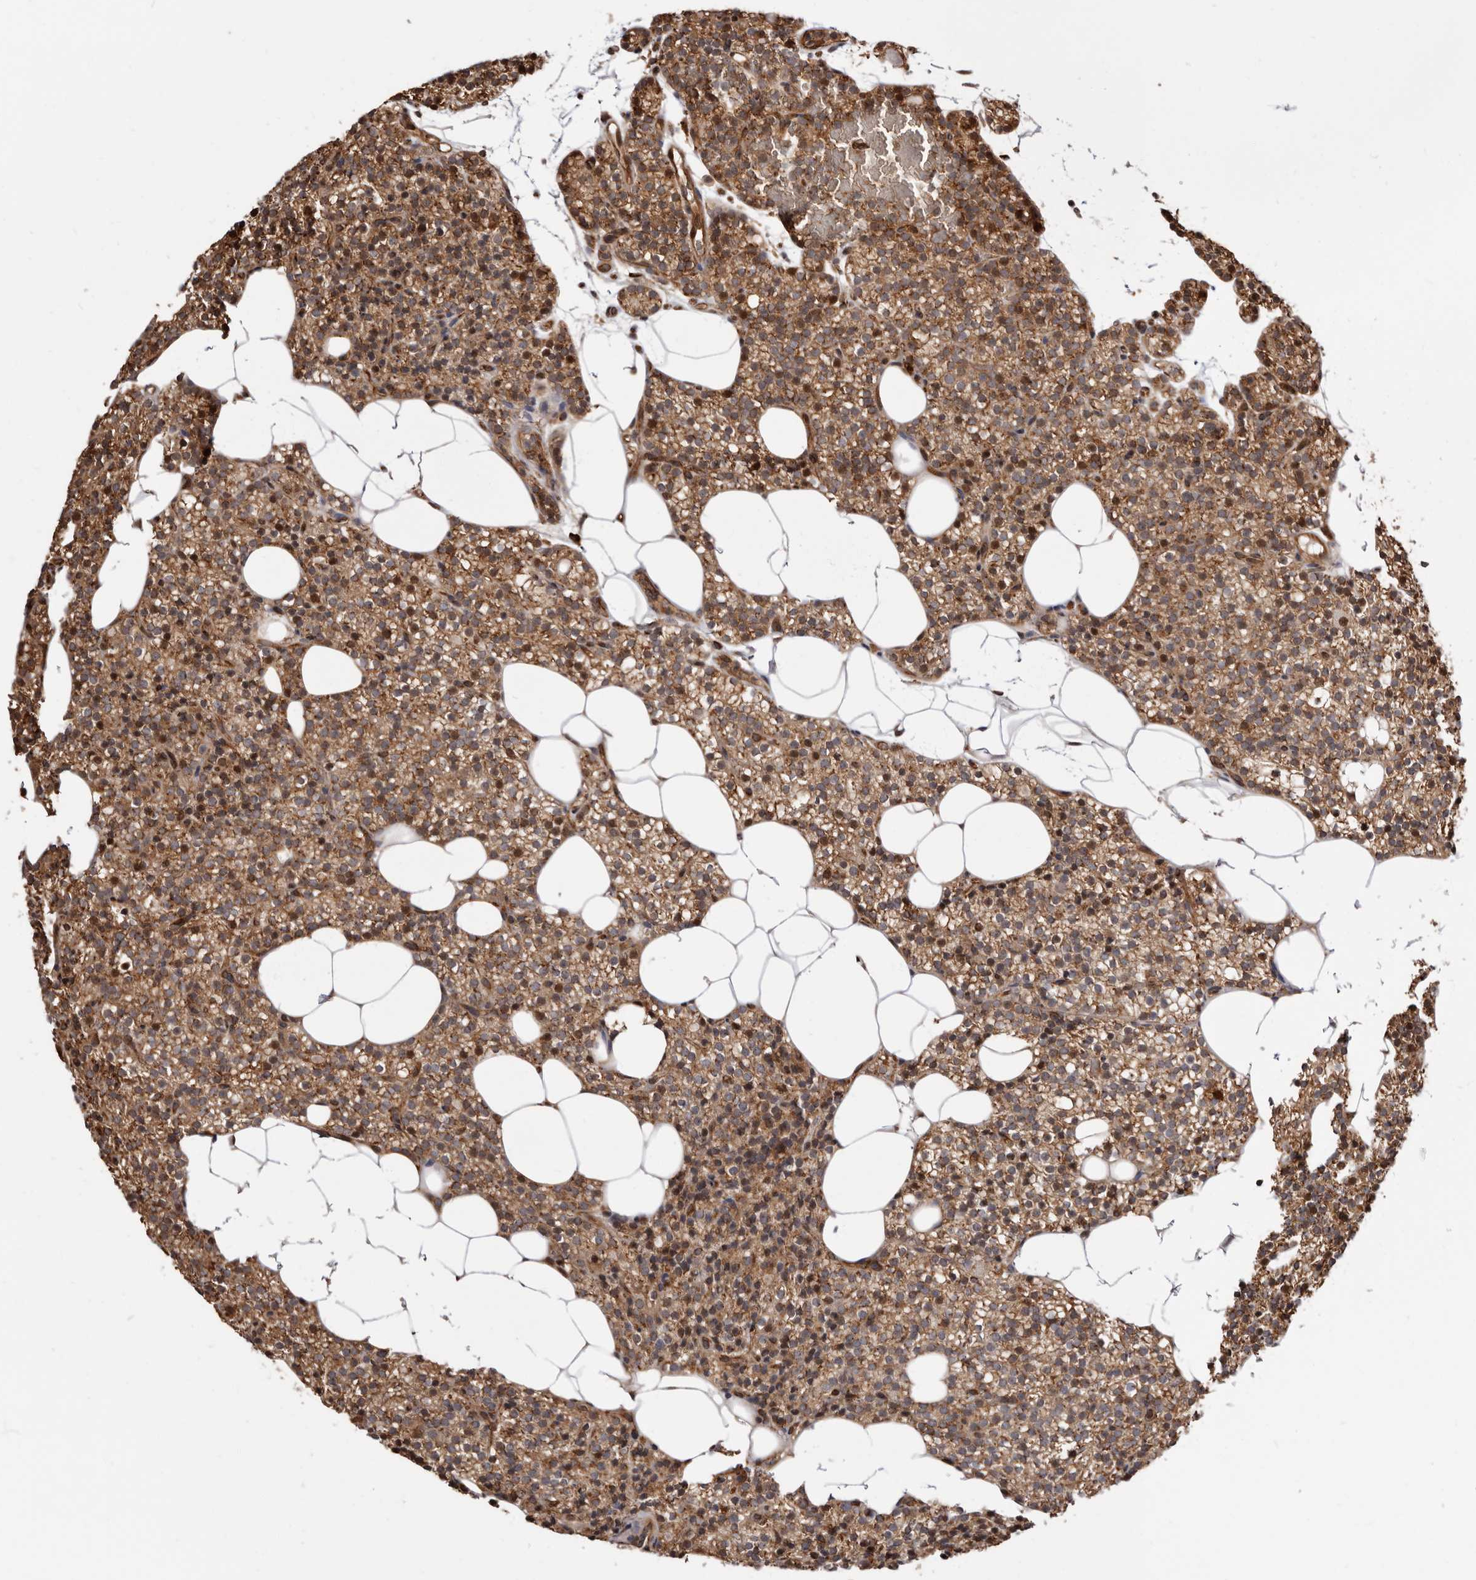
{"staining": {"intensity": "moderate", "quantity": ">75%", "location": "cytoplasmic/membranous,nuclear"}, "tissue": "parathyroid gland", "cell_type": "Glandular cells", "image_type": "normal", "snomed": [{"axis": "morphology", "description": "Normal tissue, NOS"}, {"axis": "topography", "description": "Parathyroid gland"}], "caption": "A high-resolution histopathology image shows immunohistochemistry (IHC) staining of unremarkable parathyroid gland, which reveals moderate cytoplasmic/membranous,nuclear positivity in about >75% of glandular cells.", "gene": "GPR27", "patient": {"sex": "female", "age": 56}}